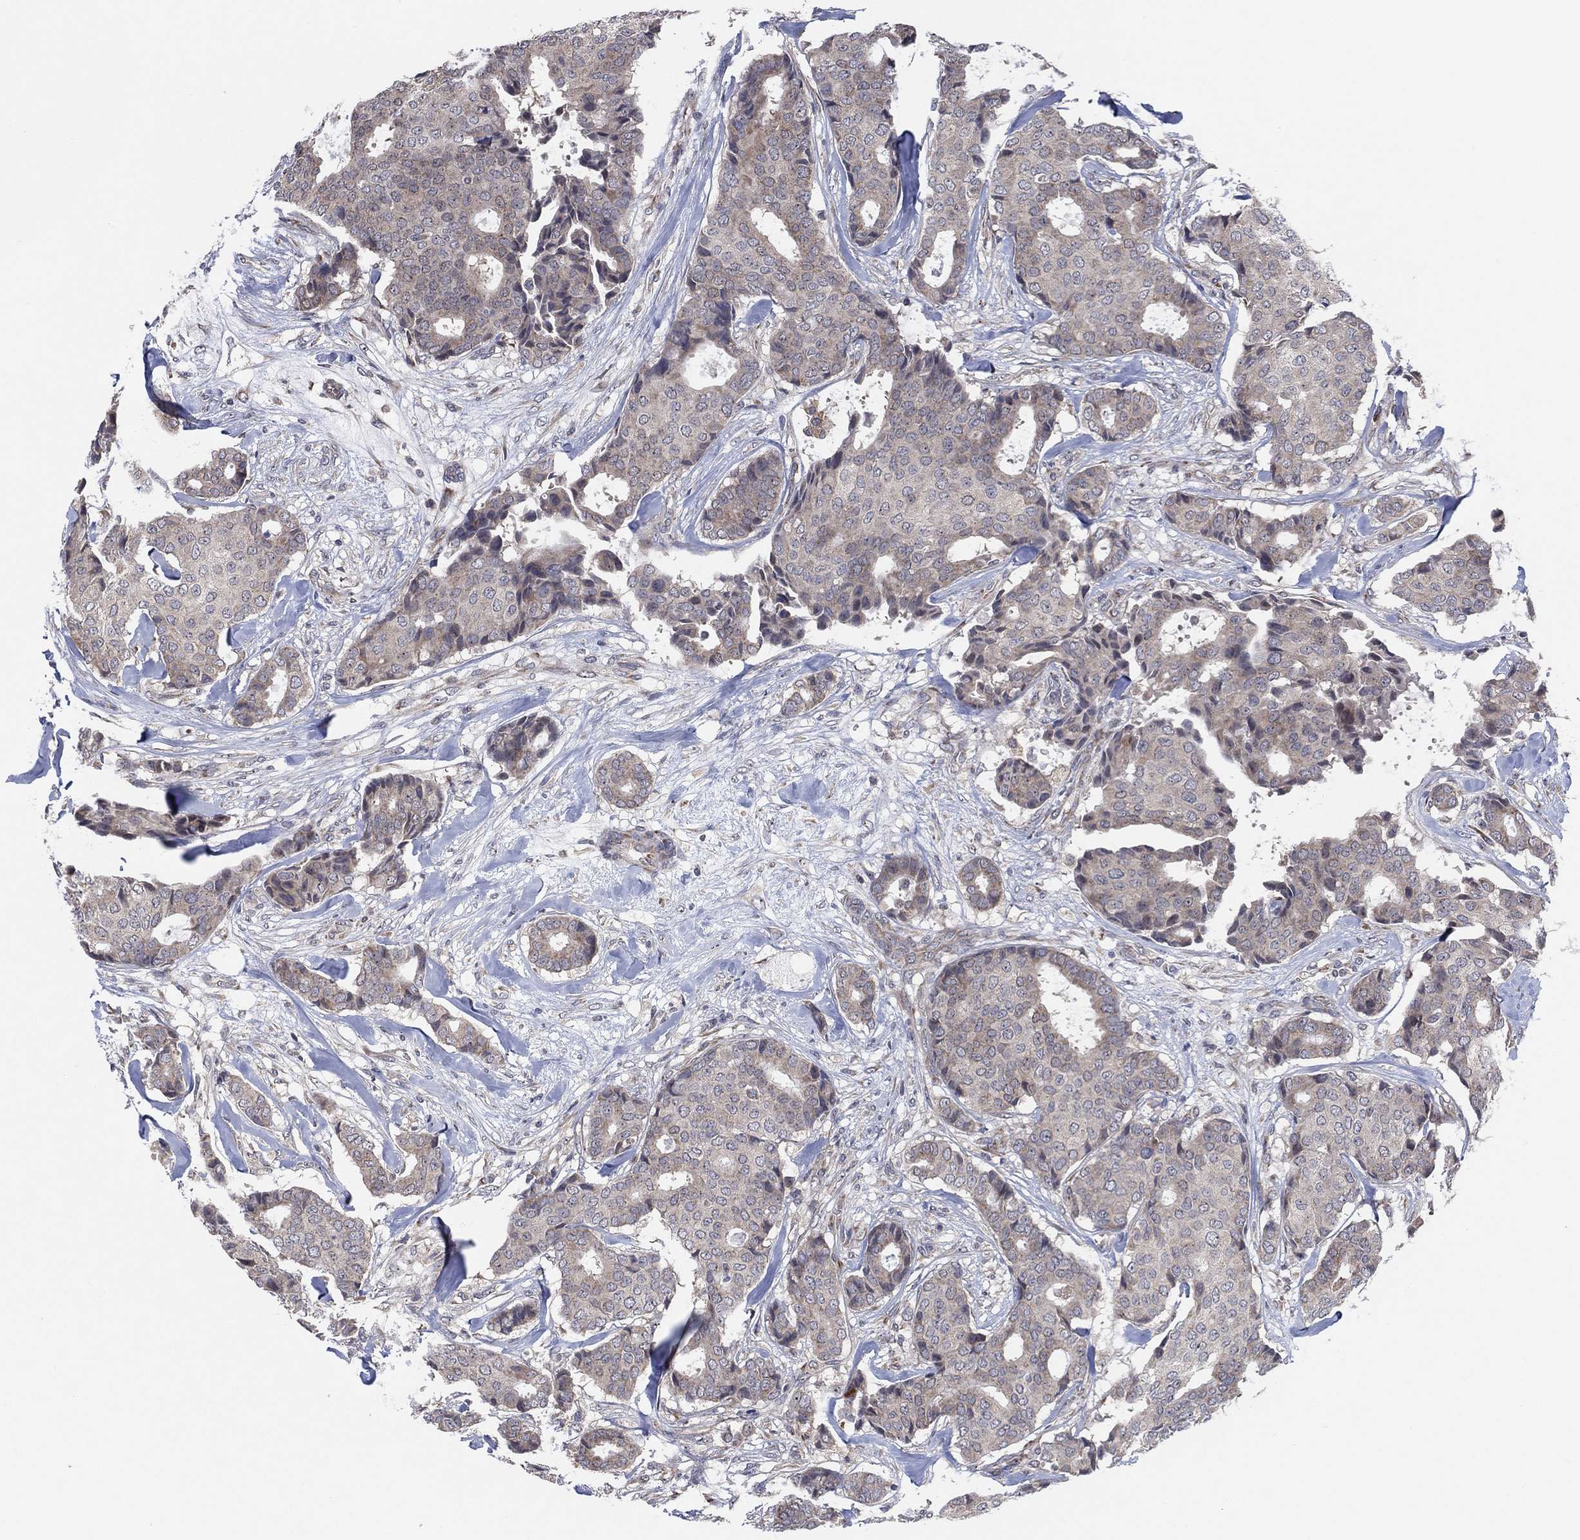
{"staining": {"intensity": "negative", "quantity": "none", "location": "none"}, "tissue": "breast cancer", "cell_type": "Tumor cells", "image_type": "cancer", "snomed": [{"axis": "morphology", "description": "Duct carcinoma"}, {"axis": "topography", "description": "Breast"}], "caption": "This is a photomicrograph of immunohistochemistry (IHC) staining of breast cancer (invasive ductal carcinoma), which shows no positivity in tumor cells.", "gene": "FAM104A", "patient": {"sex": "female", "age": 75}}